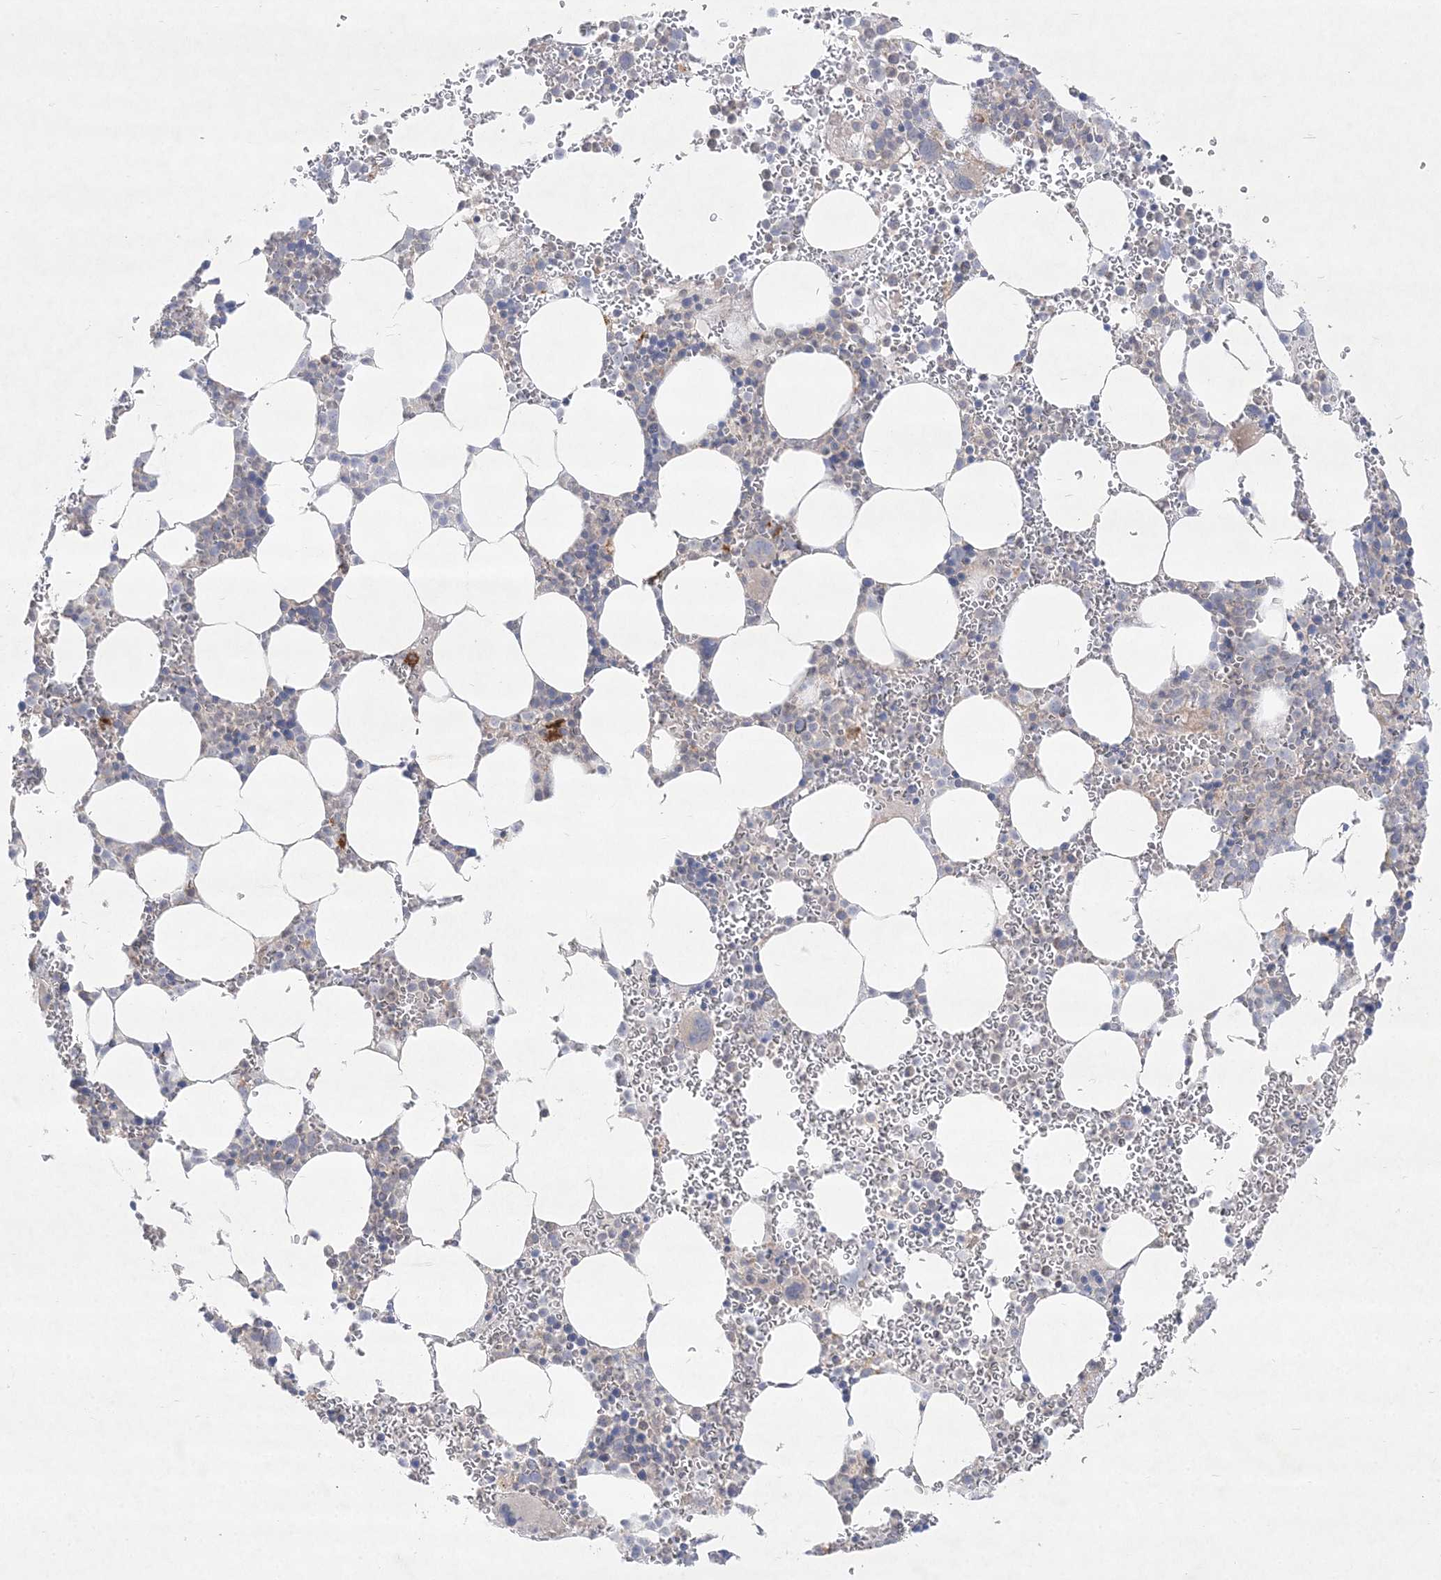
{"staining": {"intensity": "negative", "quantity": "none", "location": "none"}, "tissue": "bone marrow", "cell_type": "Hematopoietic cells", "image_type": "normal", "snomed": [{"axis": "morphology", "description": "Normal tissue, NOS"}, {"axis": "topography", "description": "Bone marrow"}], "caption": "DAB immunohistochemical staining of benign bone marrow demonstrates no significant positivity in hematopoietic cells.", "gene": "CLNK", "patient": {"sex": "female", "age": 78}}